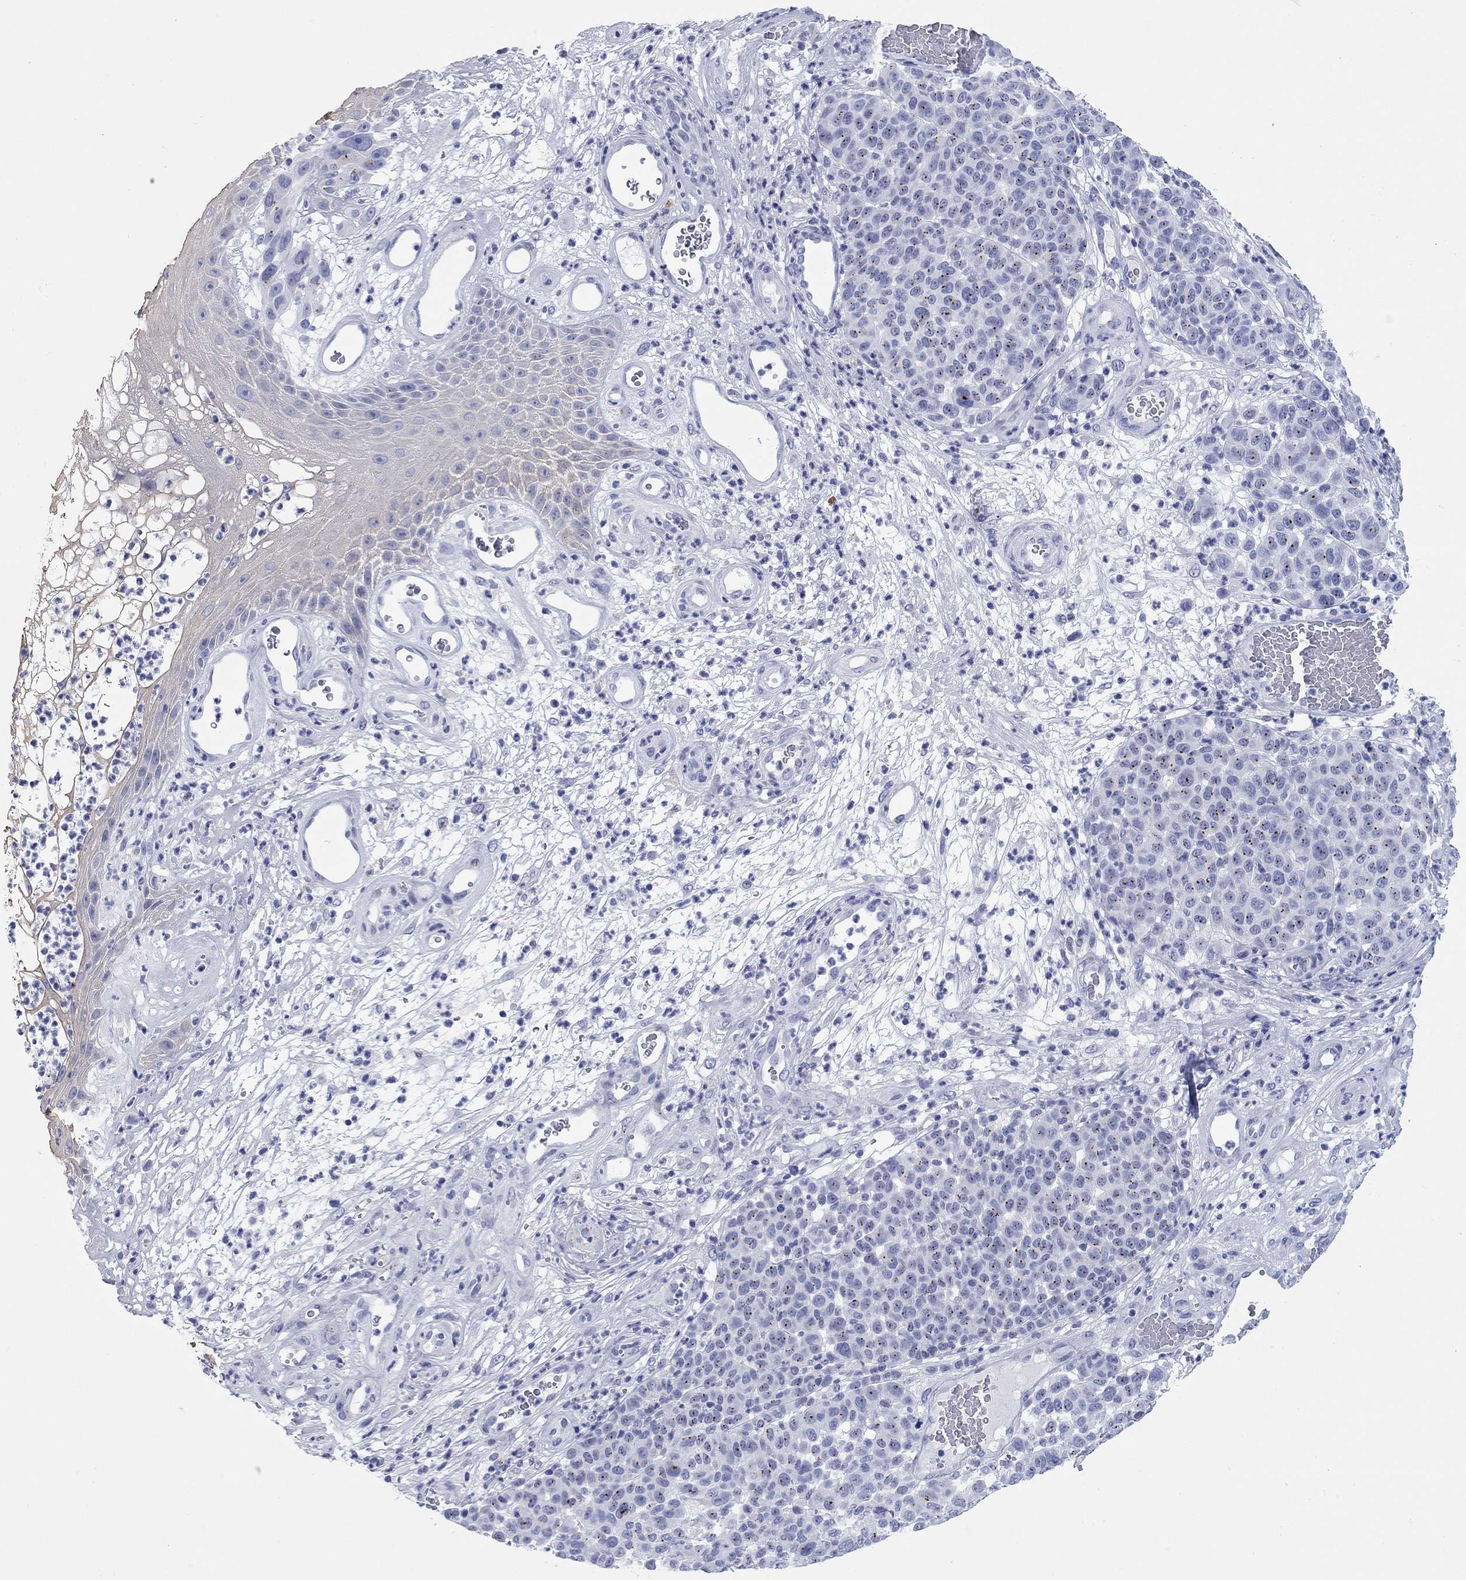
{"staining": {"intensity": "negative", "quantity": "none", "location": "none"}, "tissue": "melanoma", "cell_type": "Tumor cells", "image_type": "cancer", "snomed": [{"axis": "morphology", "description": "Malignant melanoma, NOS"}, {"axis": "topography", "description": "Skin"}], "caption": "A high-resolution image shows immunohistochemistry staining of malignant melanoma, which exhibits no significant positivity in tumor cells.", "gene": "CCNA1", "patient": {"sex": "male", "age": 59}}